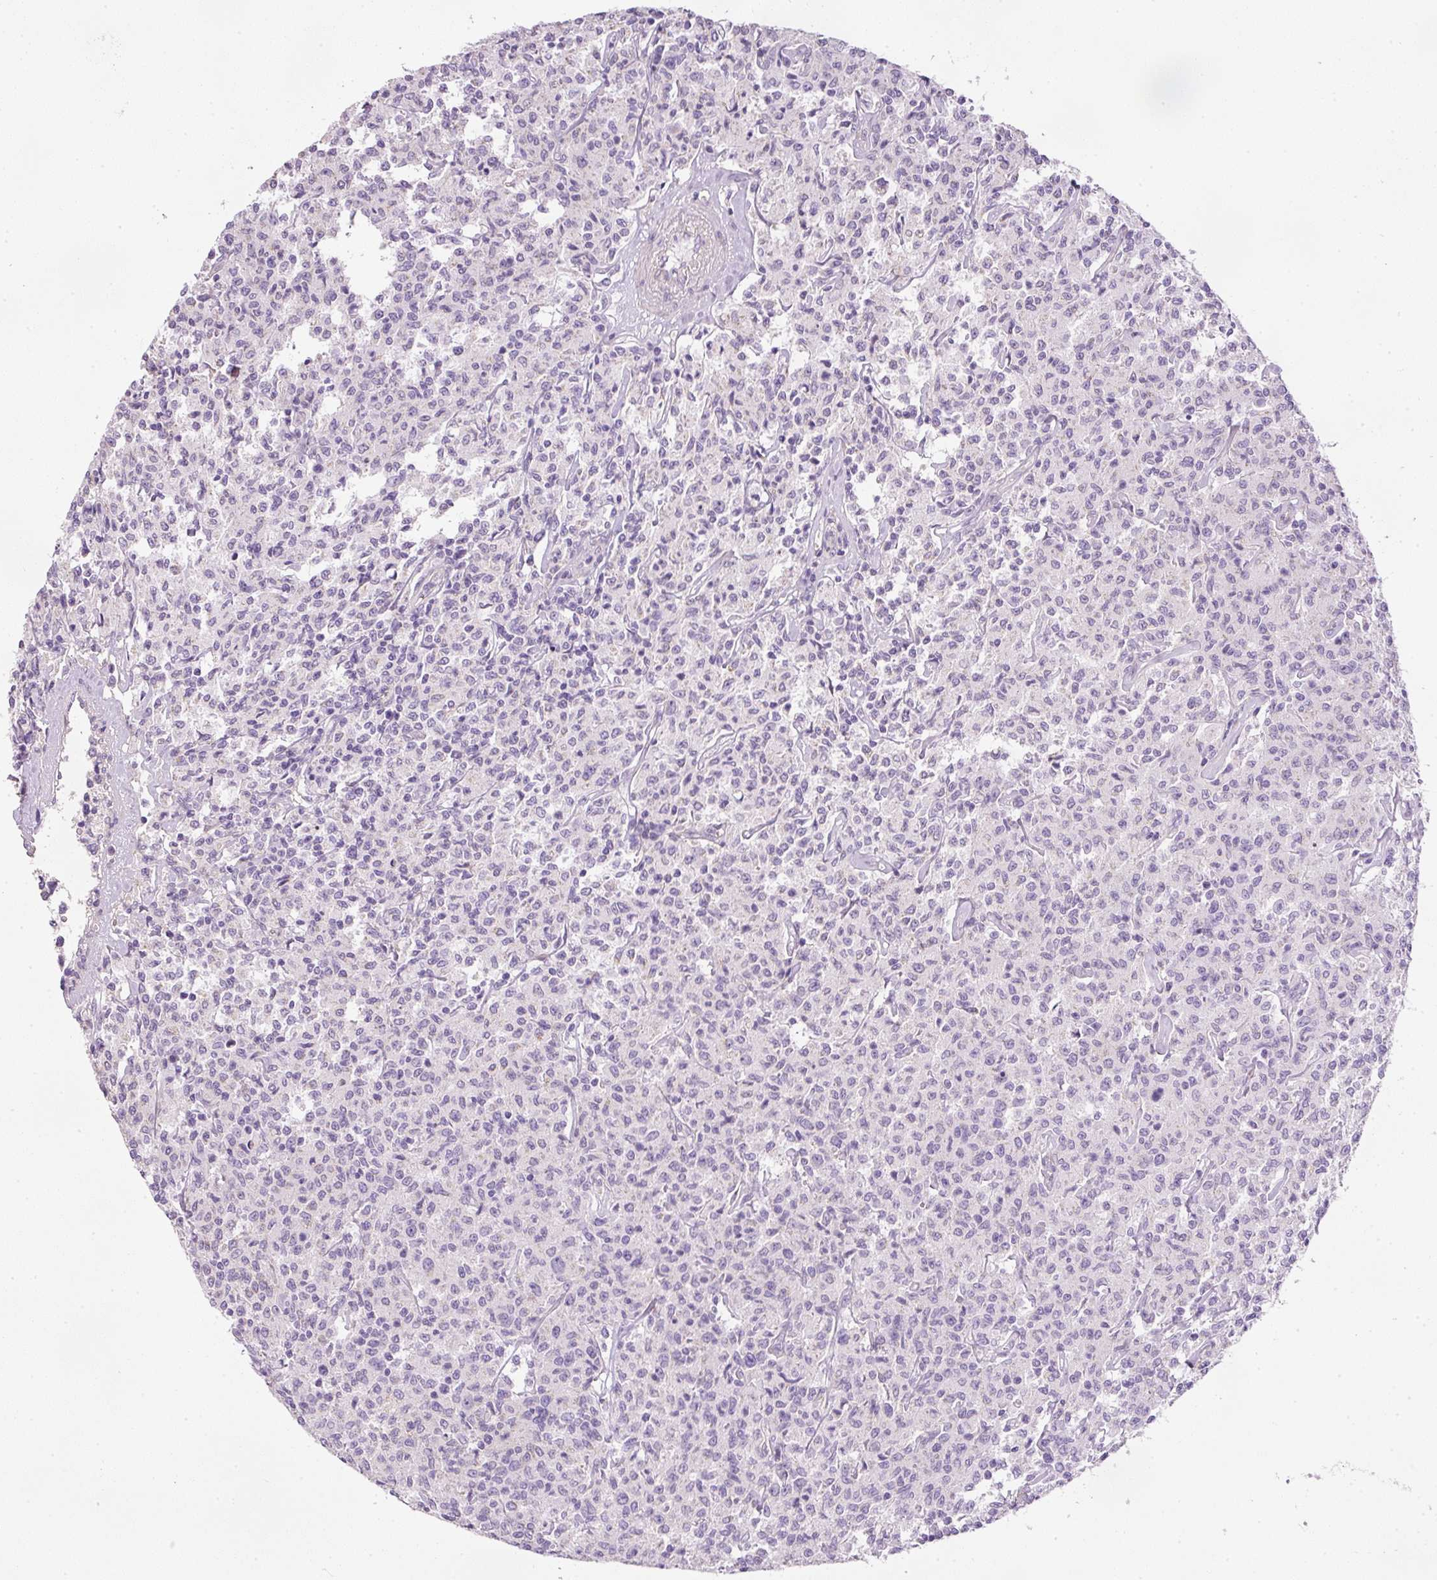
{"staining": {"intensity": "negative", "quantity": "none", "location": "none"}, "tissue": "lymphoma", "cell_type": "Tumor cells", "image_type": "cancer", "snomed": [{"axis": "morphology", "description": "Malignant lymphoma, non-Hodgkin's type, Low grade"}, {"axis": "topography", "description": "Small intestine"}], "caption": "Tumor cells are negative for protein expression in human low-grade malignant lymphoma, non-Hodgkin's type.", "gene": "KPNA5", "patient": {"sex": "female", "age": 59}}